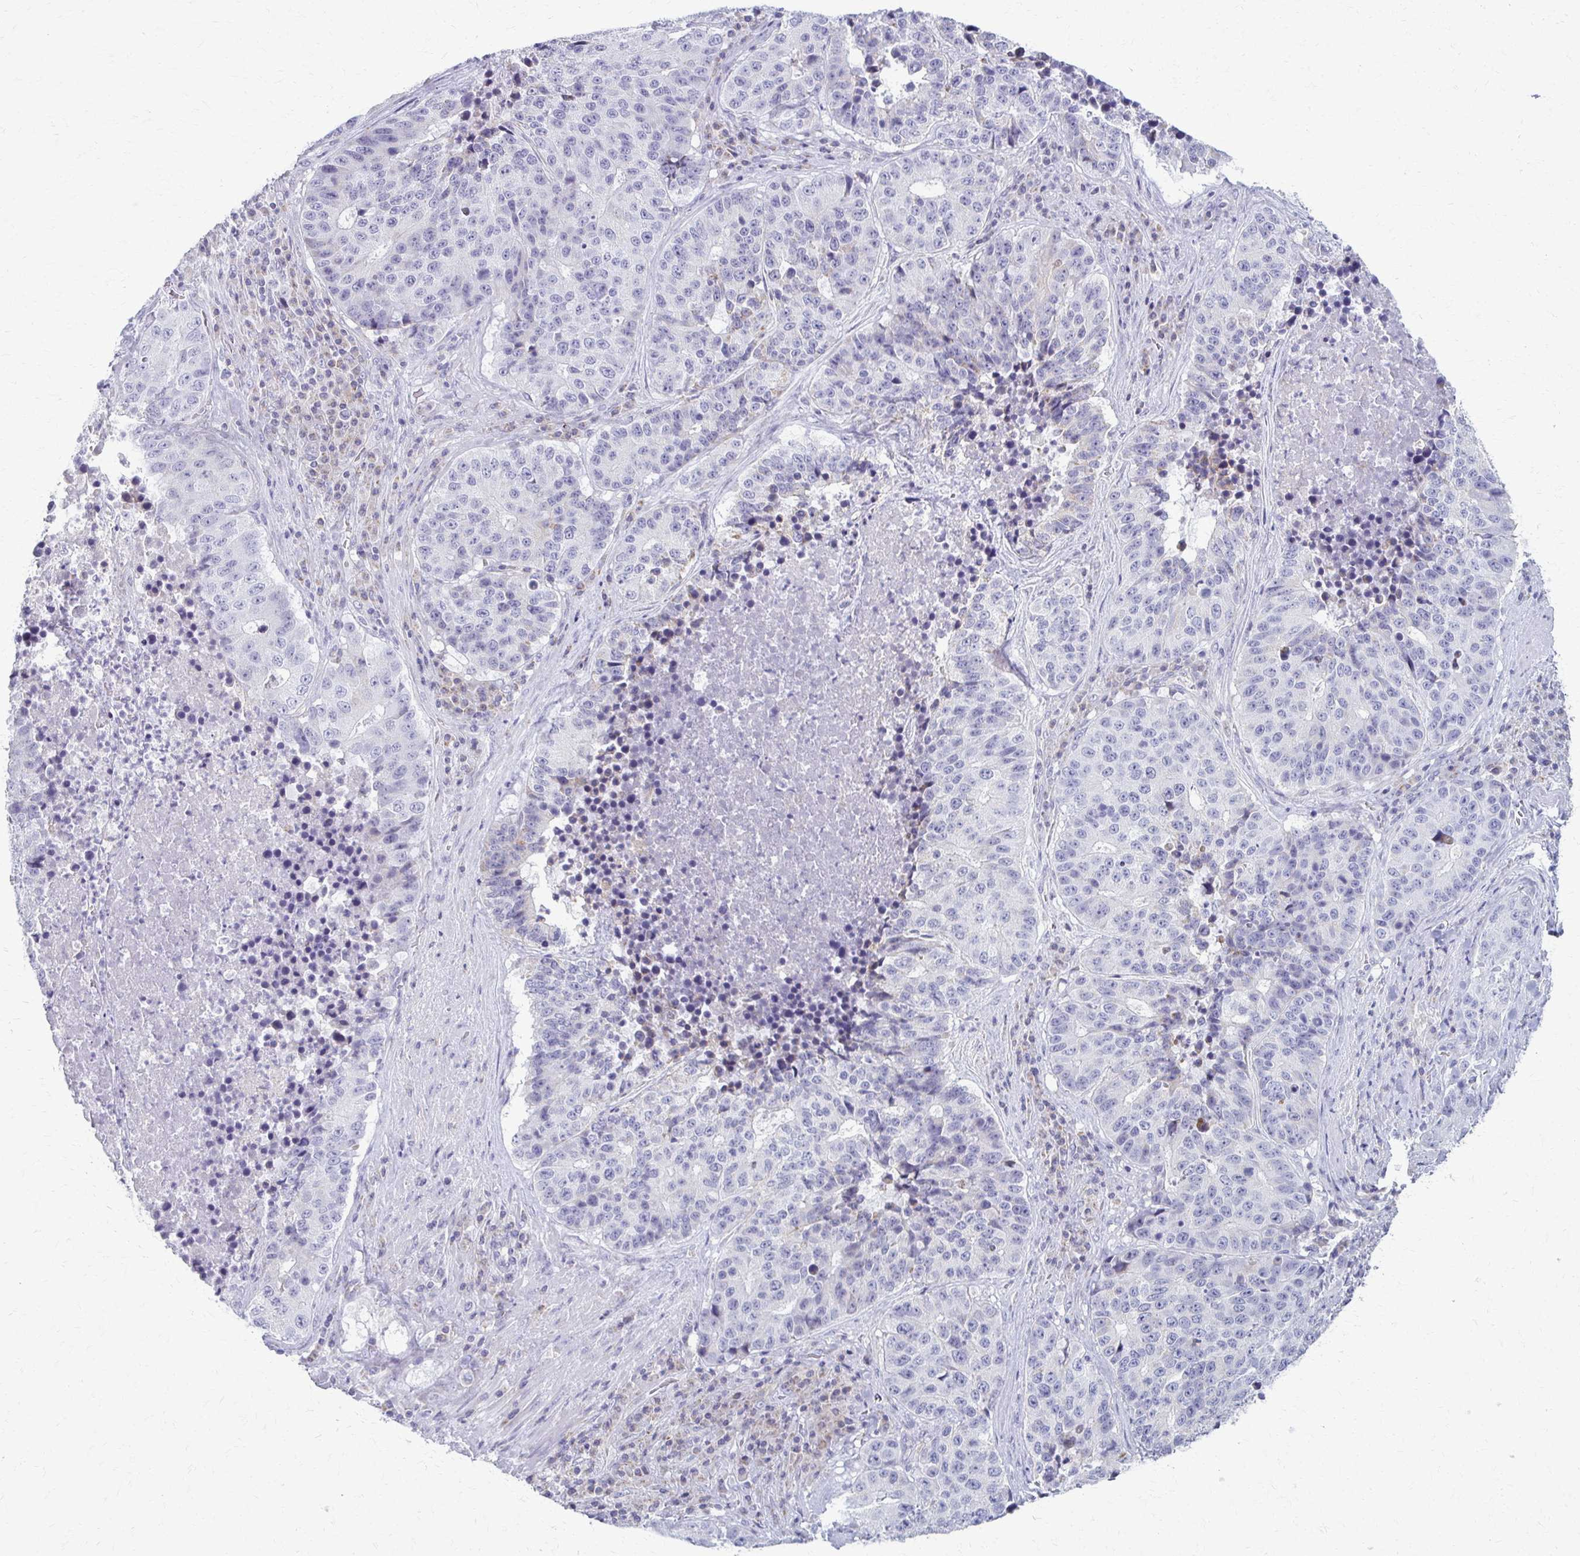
{"staining": {"intensity": "negative", "quantity": "none", "location": "none"}, "tissue": "stomach cancer", "cell_type": "Tumor cells", "image_type": "cancer", "snomed": [{"axis": "morphology", "description": "Adenocarcinoma, NOS"}, {"axis": "topography", "description": "Stomach"}], "caption": "There is no significant staining in tumor cells of adenocarcinoma (stomach).", "gene": "FCGR2B", "patient": {"sex": "male", "age": 71}}